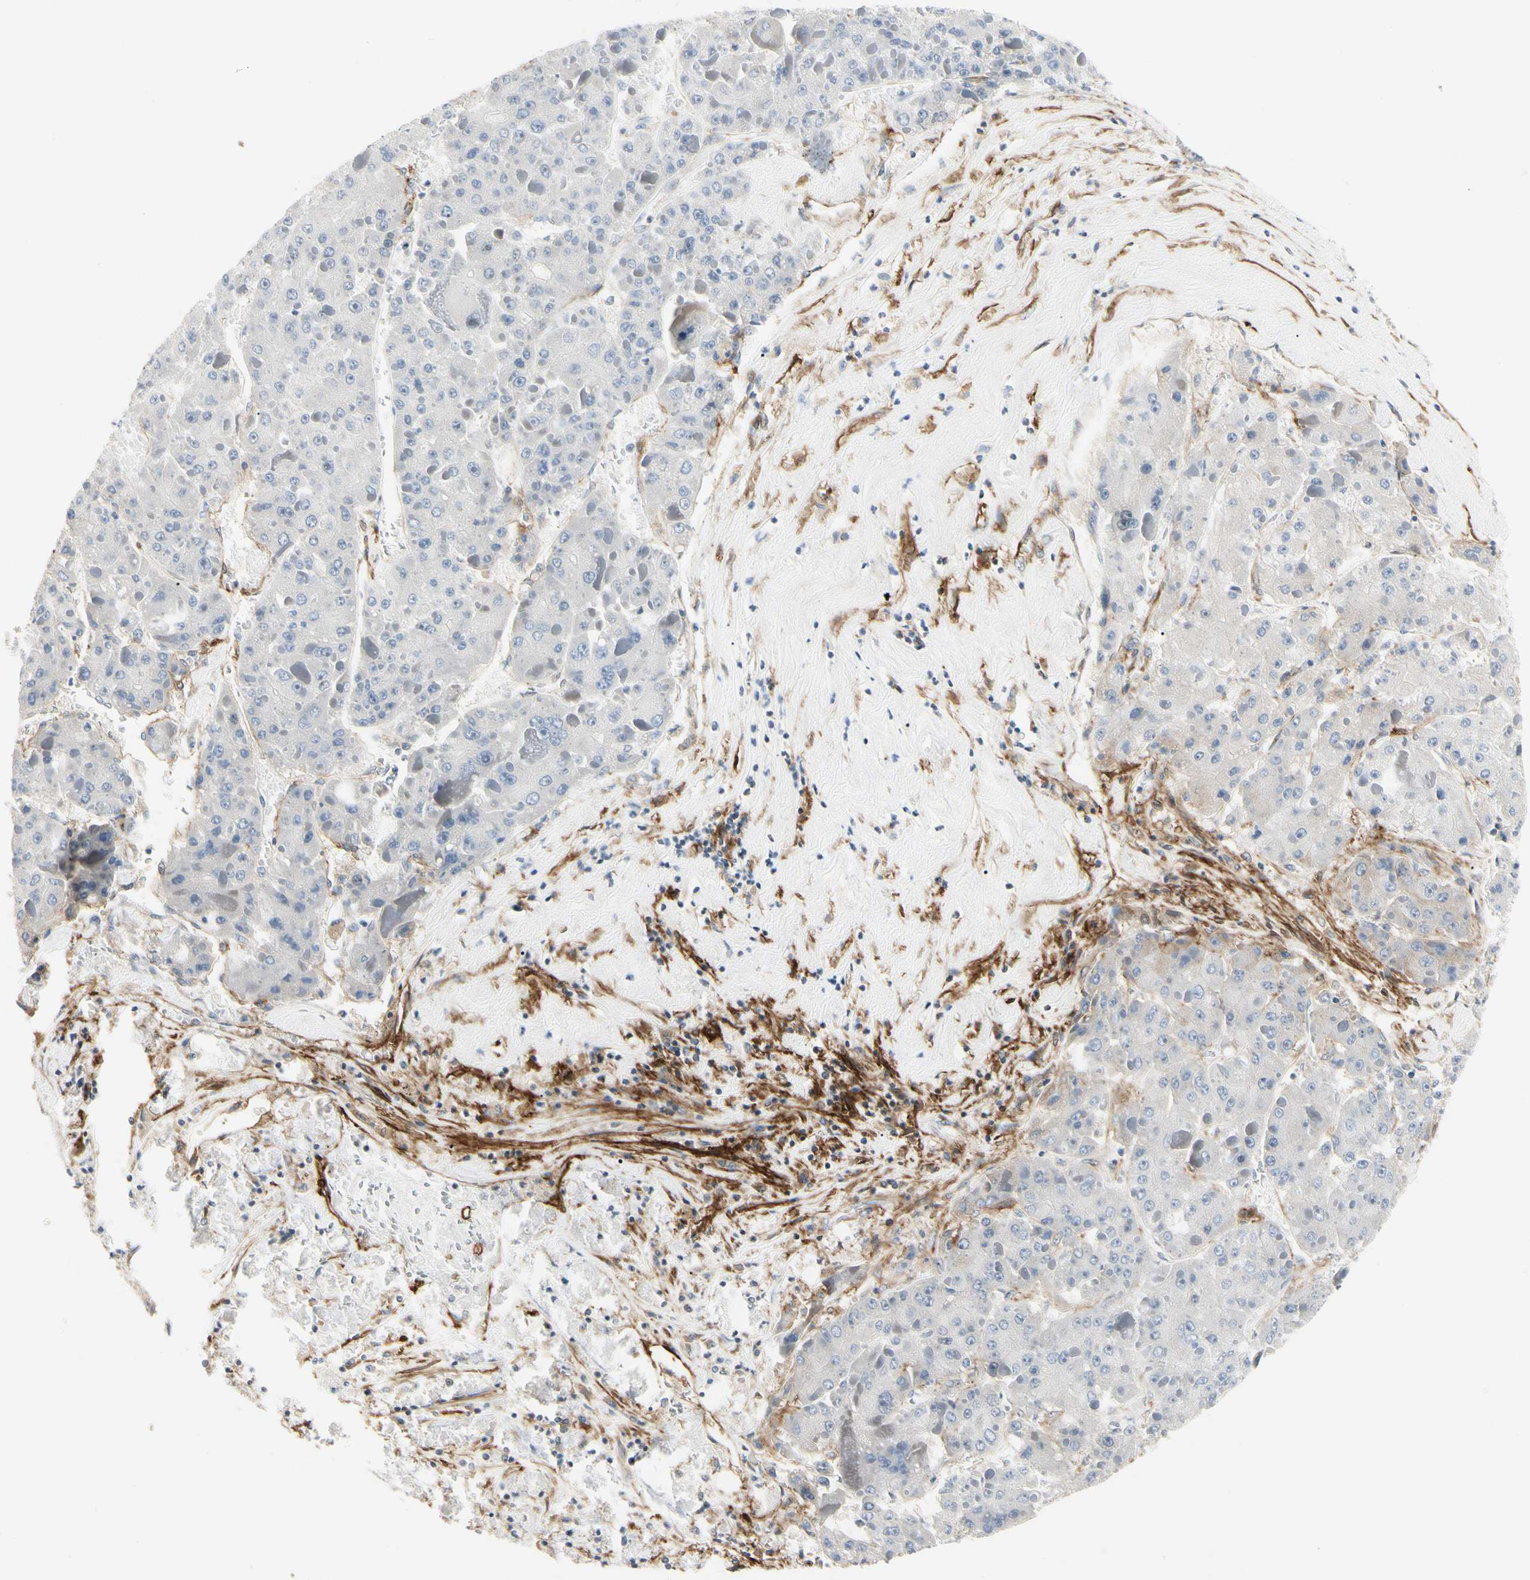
{"staining": {"intensity": "negative", "quantity": "none", "location": "none"}, "tissue": "liver cancer", "cell_type": "Tumor cells", "image_type": "cancer", "snomed": [{"axis": "morphology", "description": "Carcinoma, Hepatocellular, NOS"}, {"axis": "topography", "description": "Liver"}], "caption": "IHC of human hepatocellular carcinoma (liver) demonstrates no positivity in tumor cells.", "gene": "GGT5", "patient": {"sex": "female", "age": 73}}